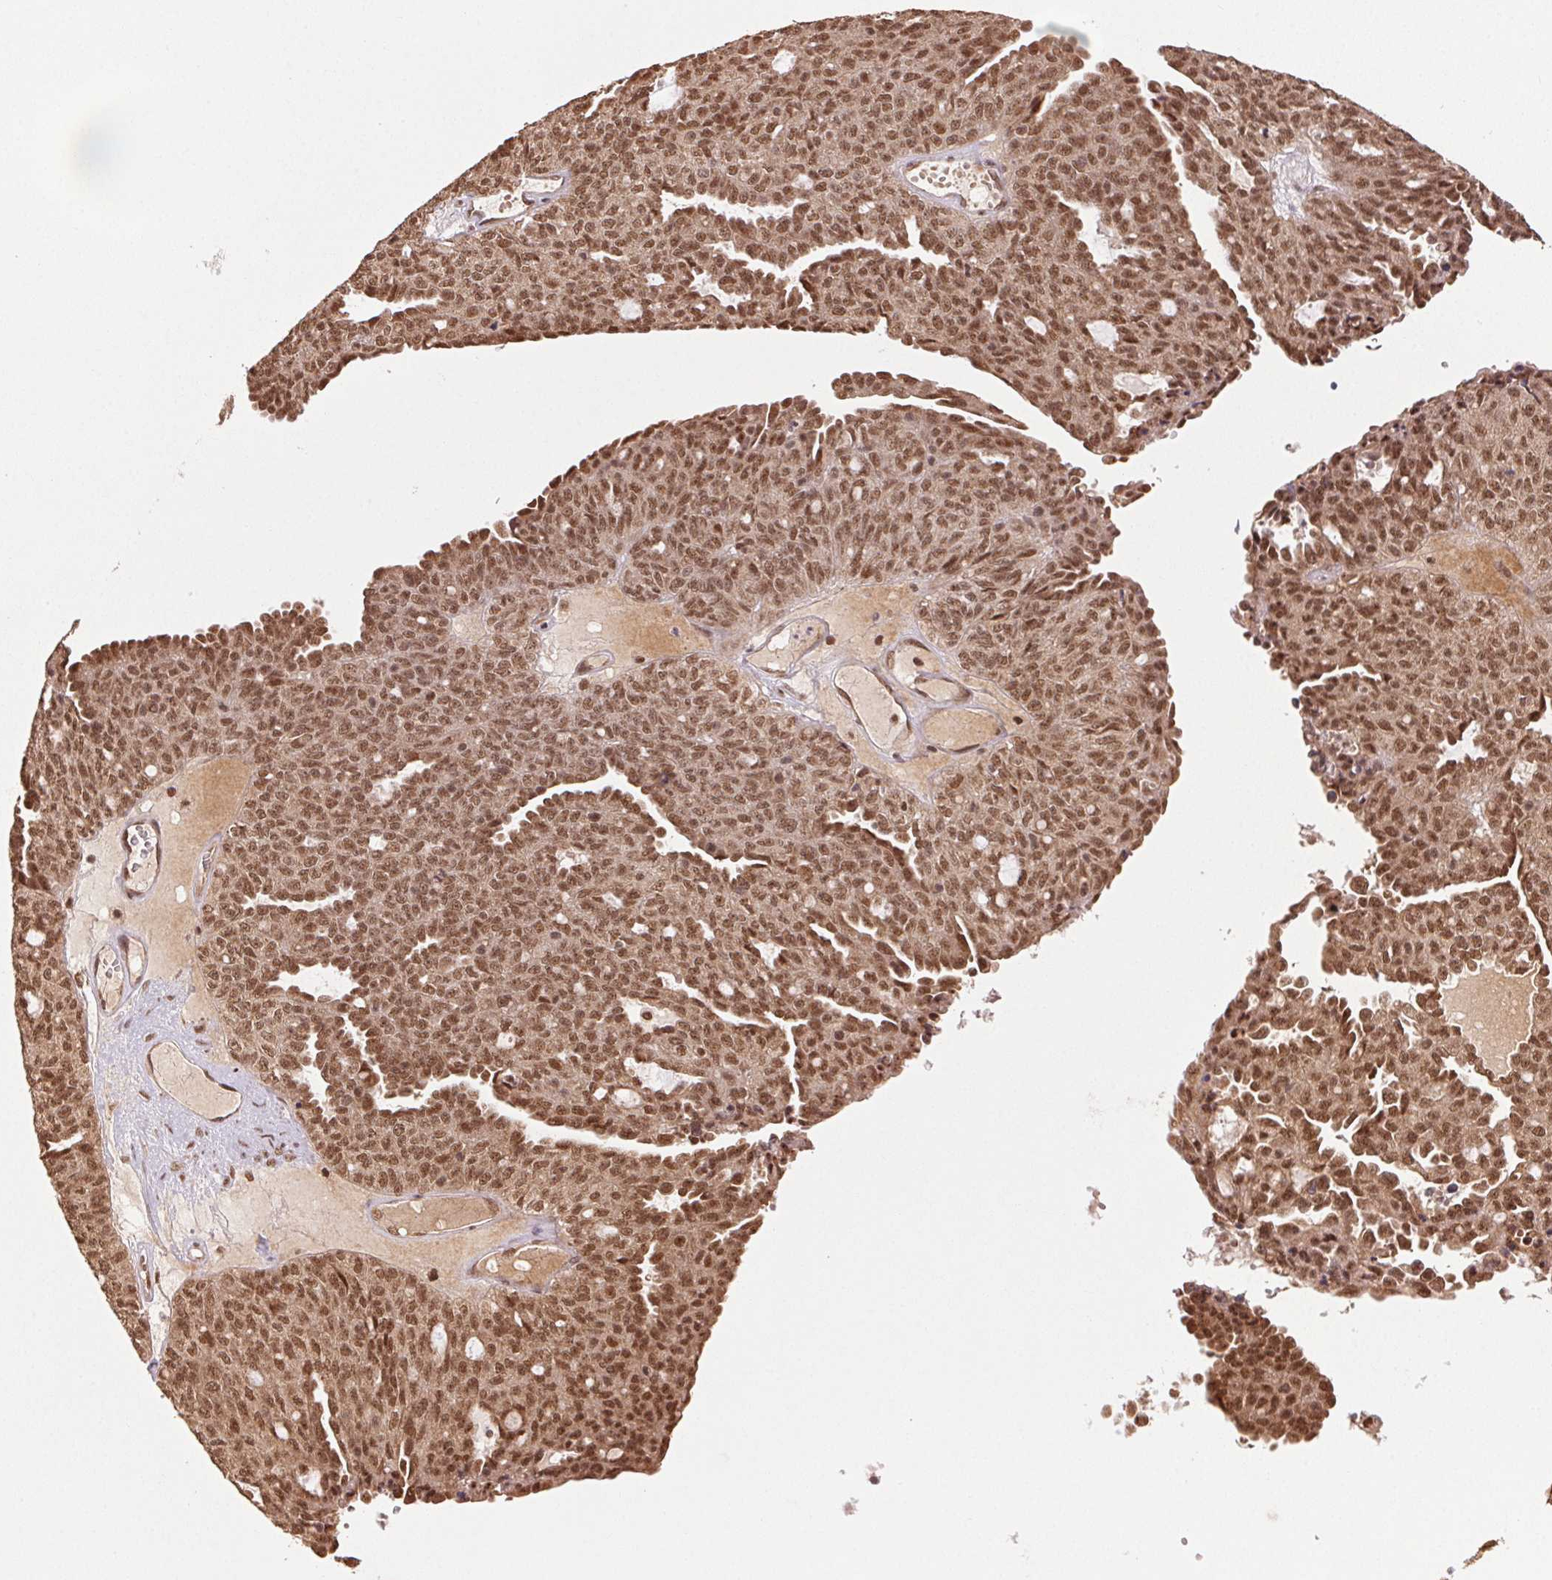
{"staining": {"intensity": "moderate", "quantity": ">75%", "location": "nuclear"}, "tissue": "ovarian cancer", "cell_type": "Tumor cells", "image_type": "cancer", "snomed": [{"axis": "morphology", "description": "Cystadenocarcinoma, serous, NOS"}, {"axis": "topography", "description": "Ovary"}], "caption": "The histopathology image demonstrates immunohistochemical staining of ovarian cancer. There is moderate nuclear staining is seen in about >75% of tumor cells.", "gene": "TREML4", "patient": {"sex": "female", "age": 71}}